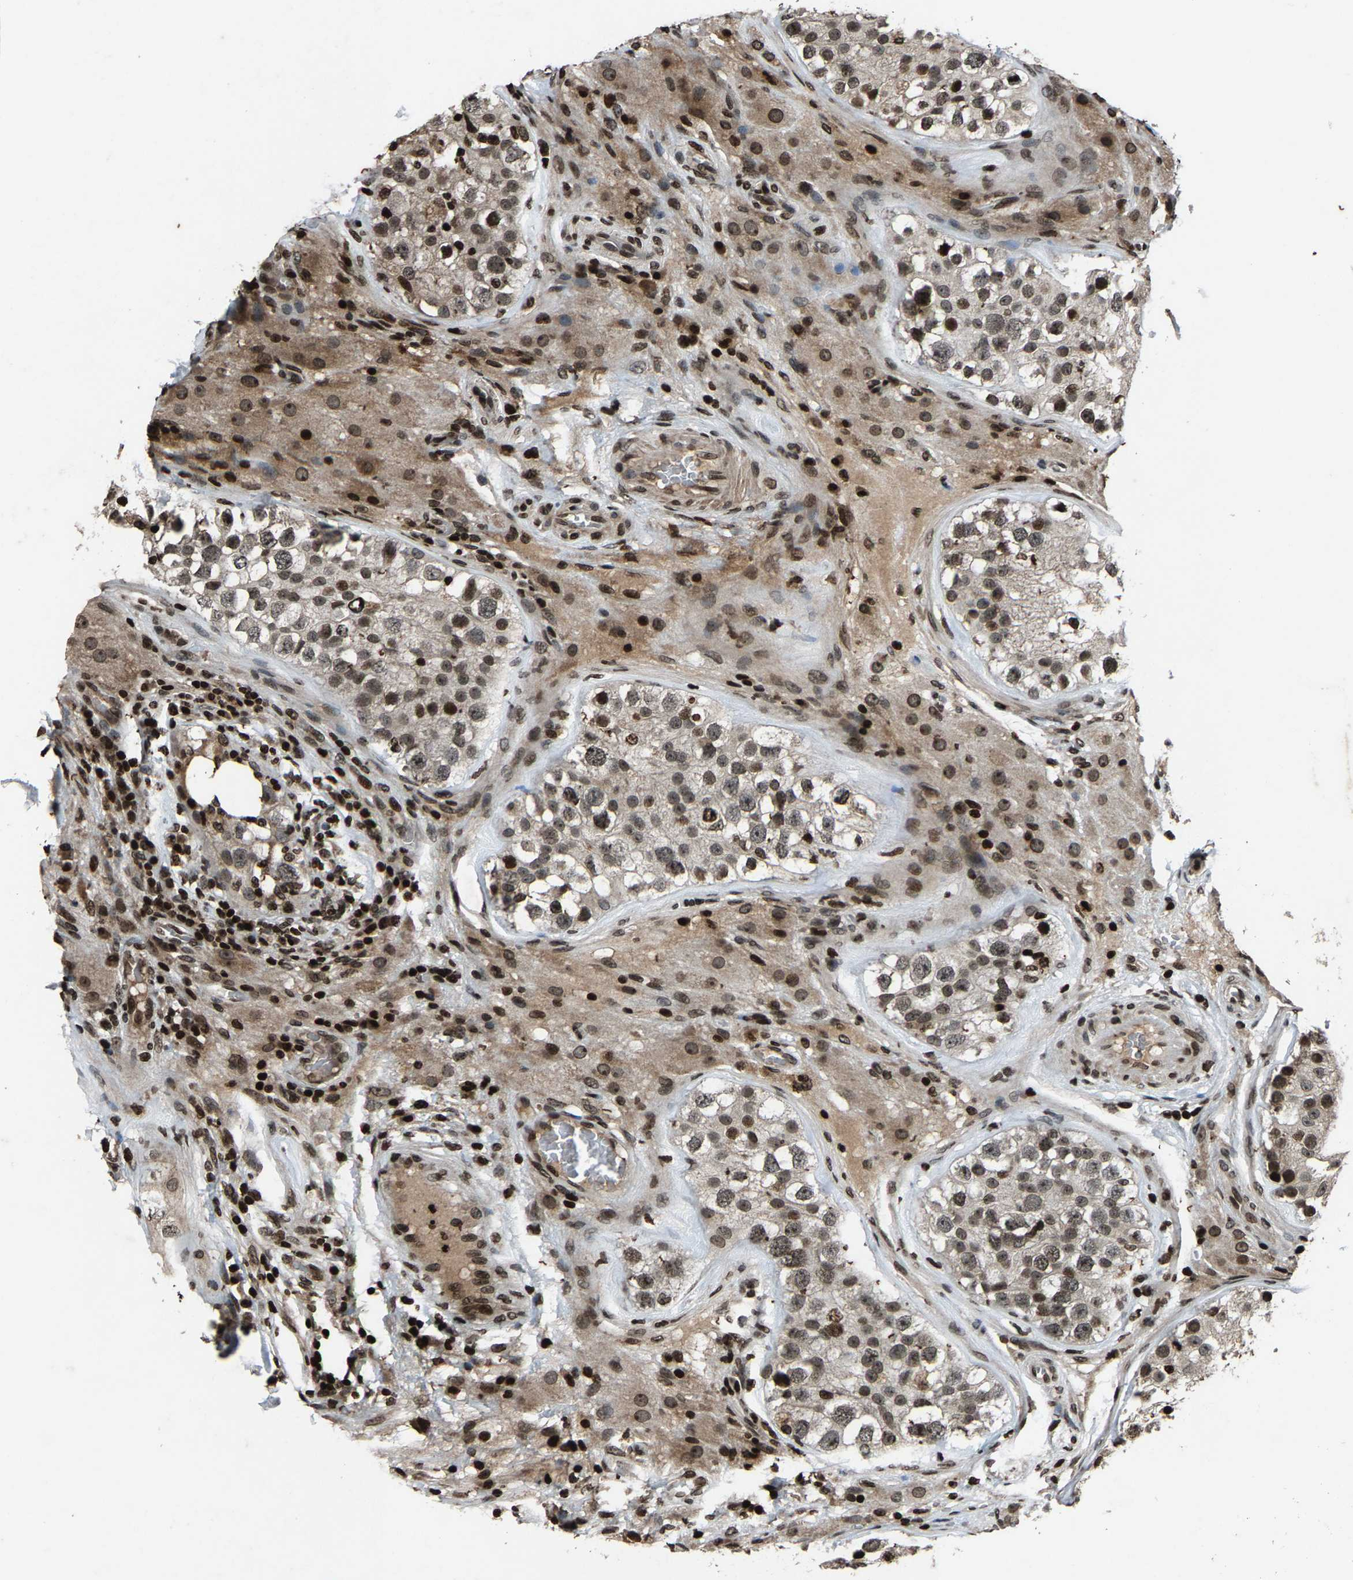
{"staining": {"intensity": "strong", "quantity": ">75%", "location": "nuclear"}, "tissue": "testis", "cell_type": "Cells in seminiferous ducts", "image_type": "normal", "snomed": [{"axis": "morphology", "description": "Normal tissue, NOS"}, {"axis": "topography", "description": "Testis"}], "caption": "A histopathology image of testis stained for a protein shows strong nuclear brown staining in cells in seminiferous ducts. The staining was performed using DAB to visualize the protein expression in brown, while the nuclei were stained in blue with hematoxylin (Magnification: 20x).", "gene": "H4C1", "patient": {"sex": "male", "age": 26}}